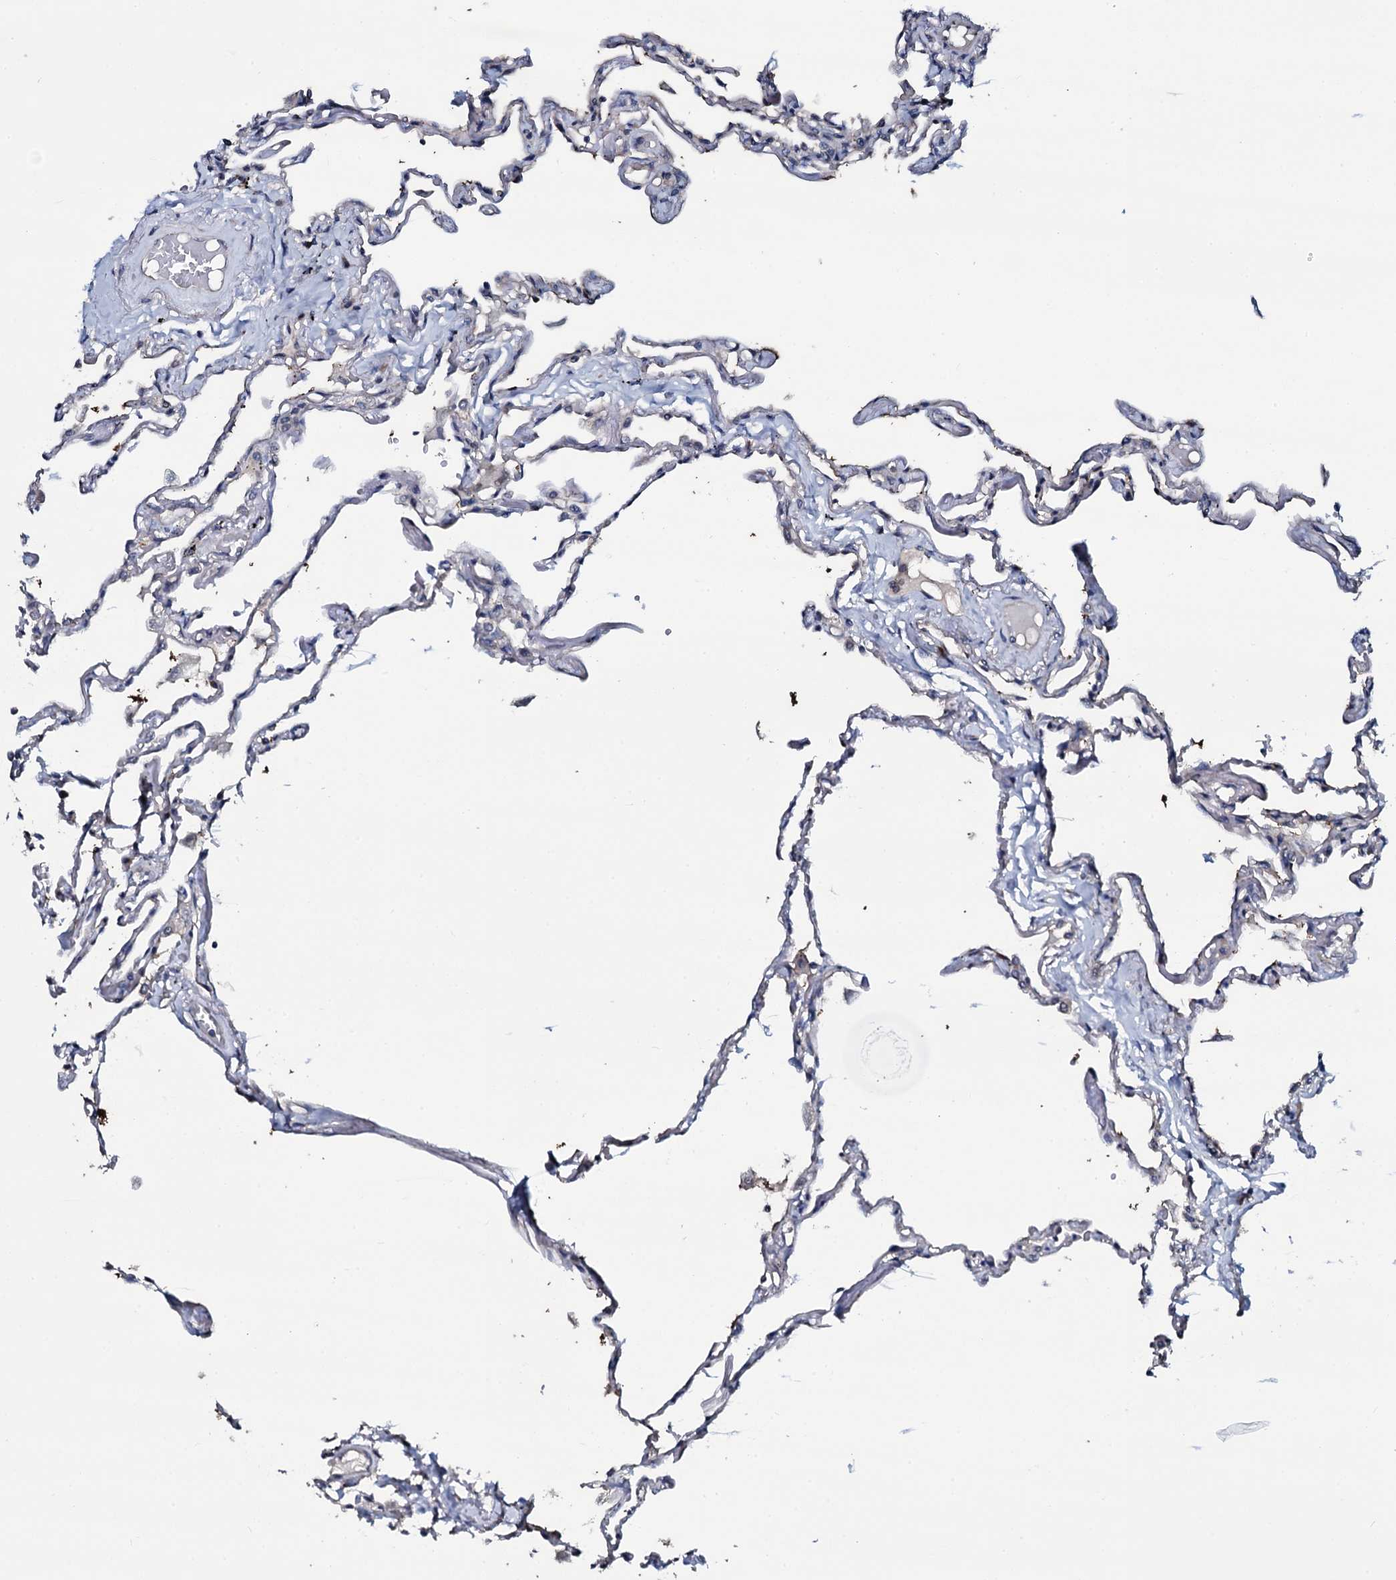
{"staining": {"intensity": "negative", "quantity": "none", "location": "none"}, "tissue": "lung", "cell_type": "Alveolar cells", "image_type": "normal", "snomed": [{"axis": "morphology", "description": "Normal tissue, NOS"}, {"axis": "topography", "description": "Lung"}], "caption": "This is an immunohistochemistry image of unremarkable lung. There is no positivity in alveolar cells.", "gene": "IL12B", "patient": {"sex": "female", "age": 67}}